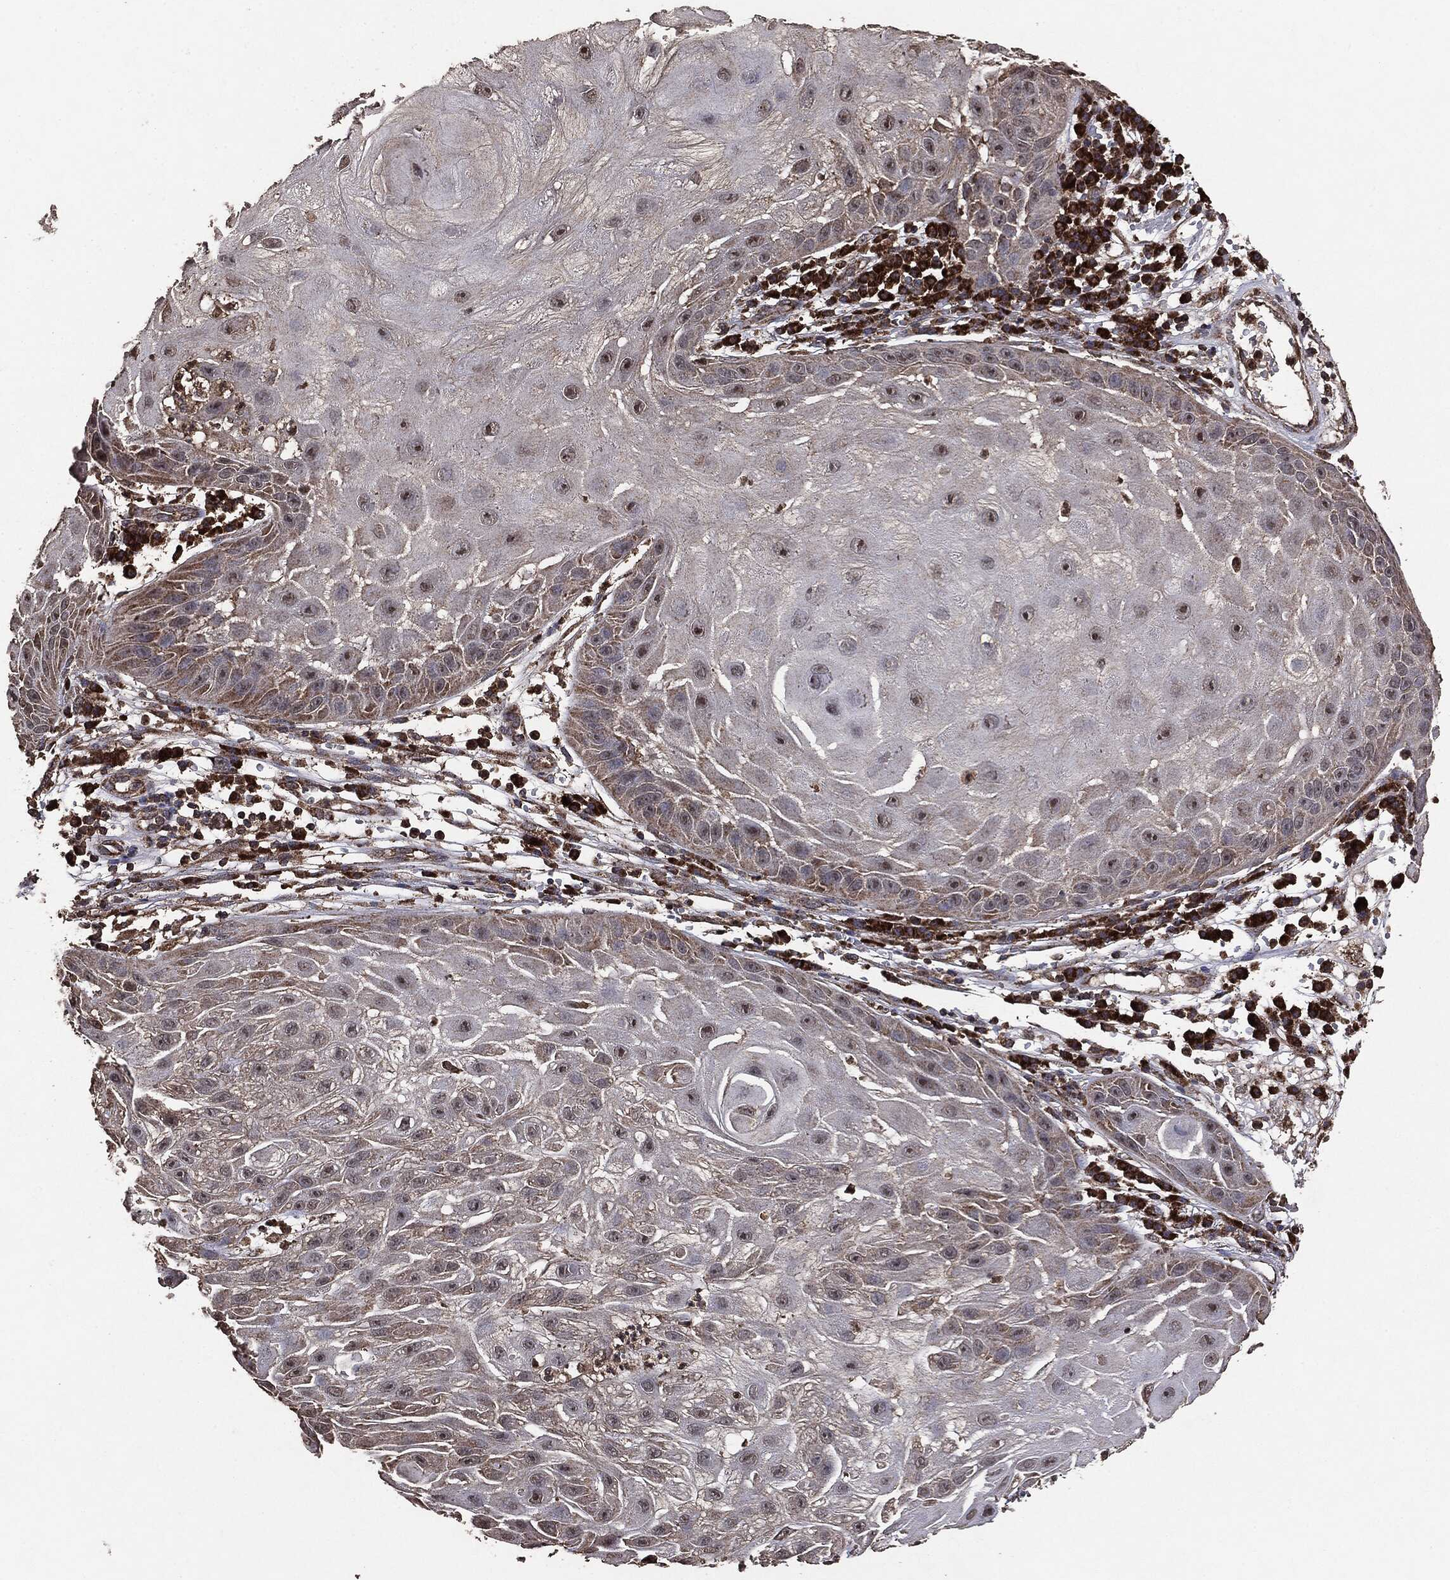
{"staining": {"intensity": "weak", "quantity": "25%-75%", "location": "cytoplasmic/membranous"}, "tissue": "skin cancer", "cell_type": "Tumor cells", "image_type": "cancer", "snomed": [{"axis": "morphology", "description": "Normal tissue, NOS"}, {"axis": "morphology", "description": "Squamous cell carcinoma, NOS"}, {"axis": "topography", "description": "Skin"}], "caption": "Skin squamous cell carcinoma stained with immunohistochemistry exhibits weak cytoplasmic/membranous expression in about 25%-75% of tumor cells.", "gene": "MTOR", "patient": {"sex": "male", "age": 79}}